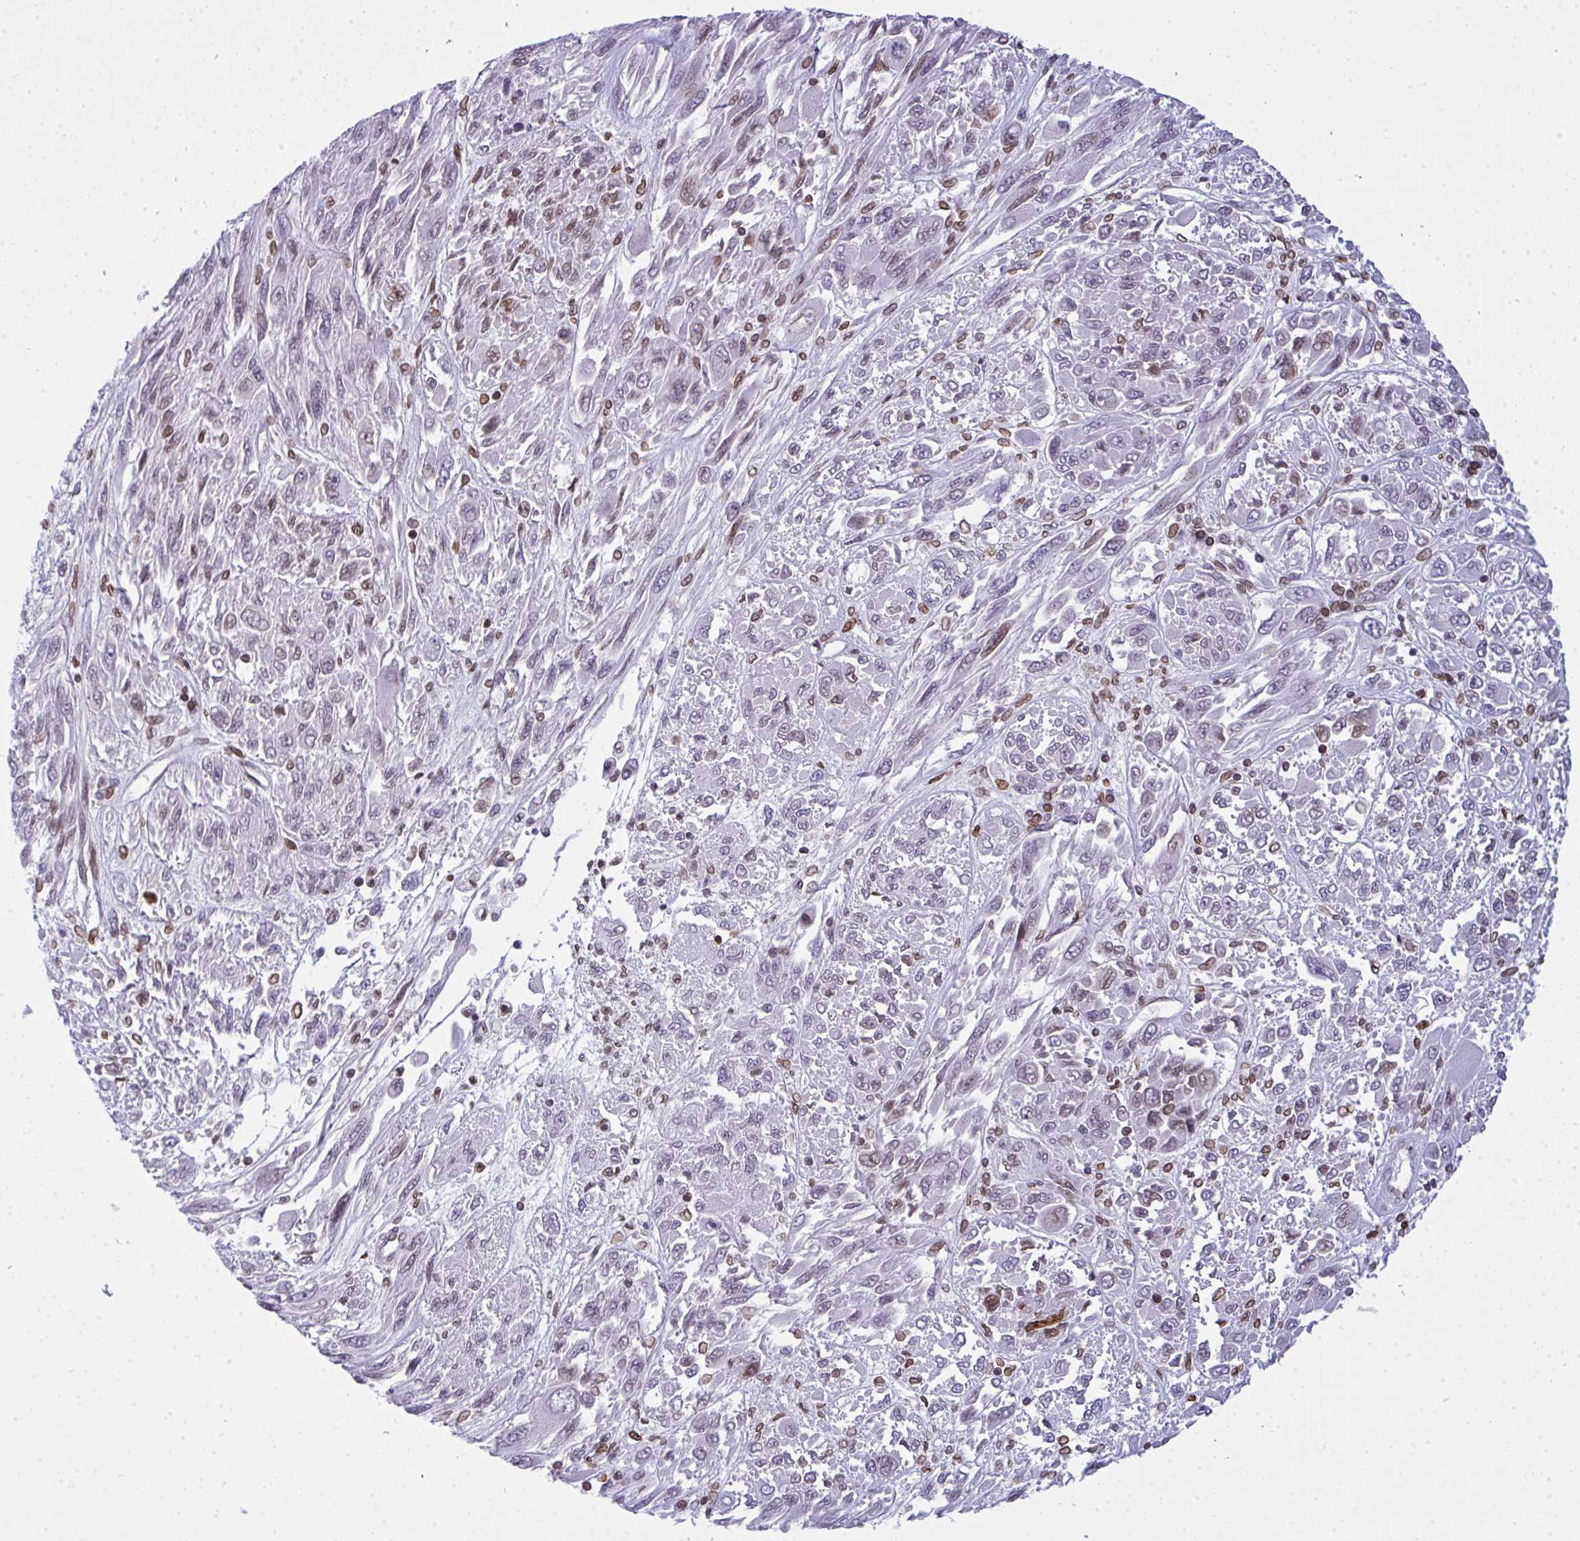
{"staining": {"intensity": "negative", "quantity": "none", "location": "none"}, "tissue": "melanoma", "cell_type": "Tumor cells", "image_type": "cancer", "snomed": [{"axis": "morphology", "description": "Malignant melanoma, NOS"}, {"axis": "topography", "description": "Skin"}], "caption": "Tumor cells are negative for protein expression in human melanoma.", "gene": "LMNB2", "patient": {"sex": "female", "age": 91}}